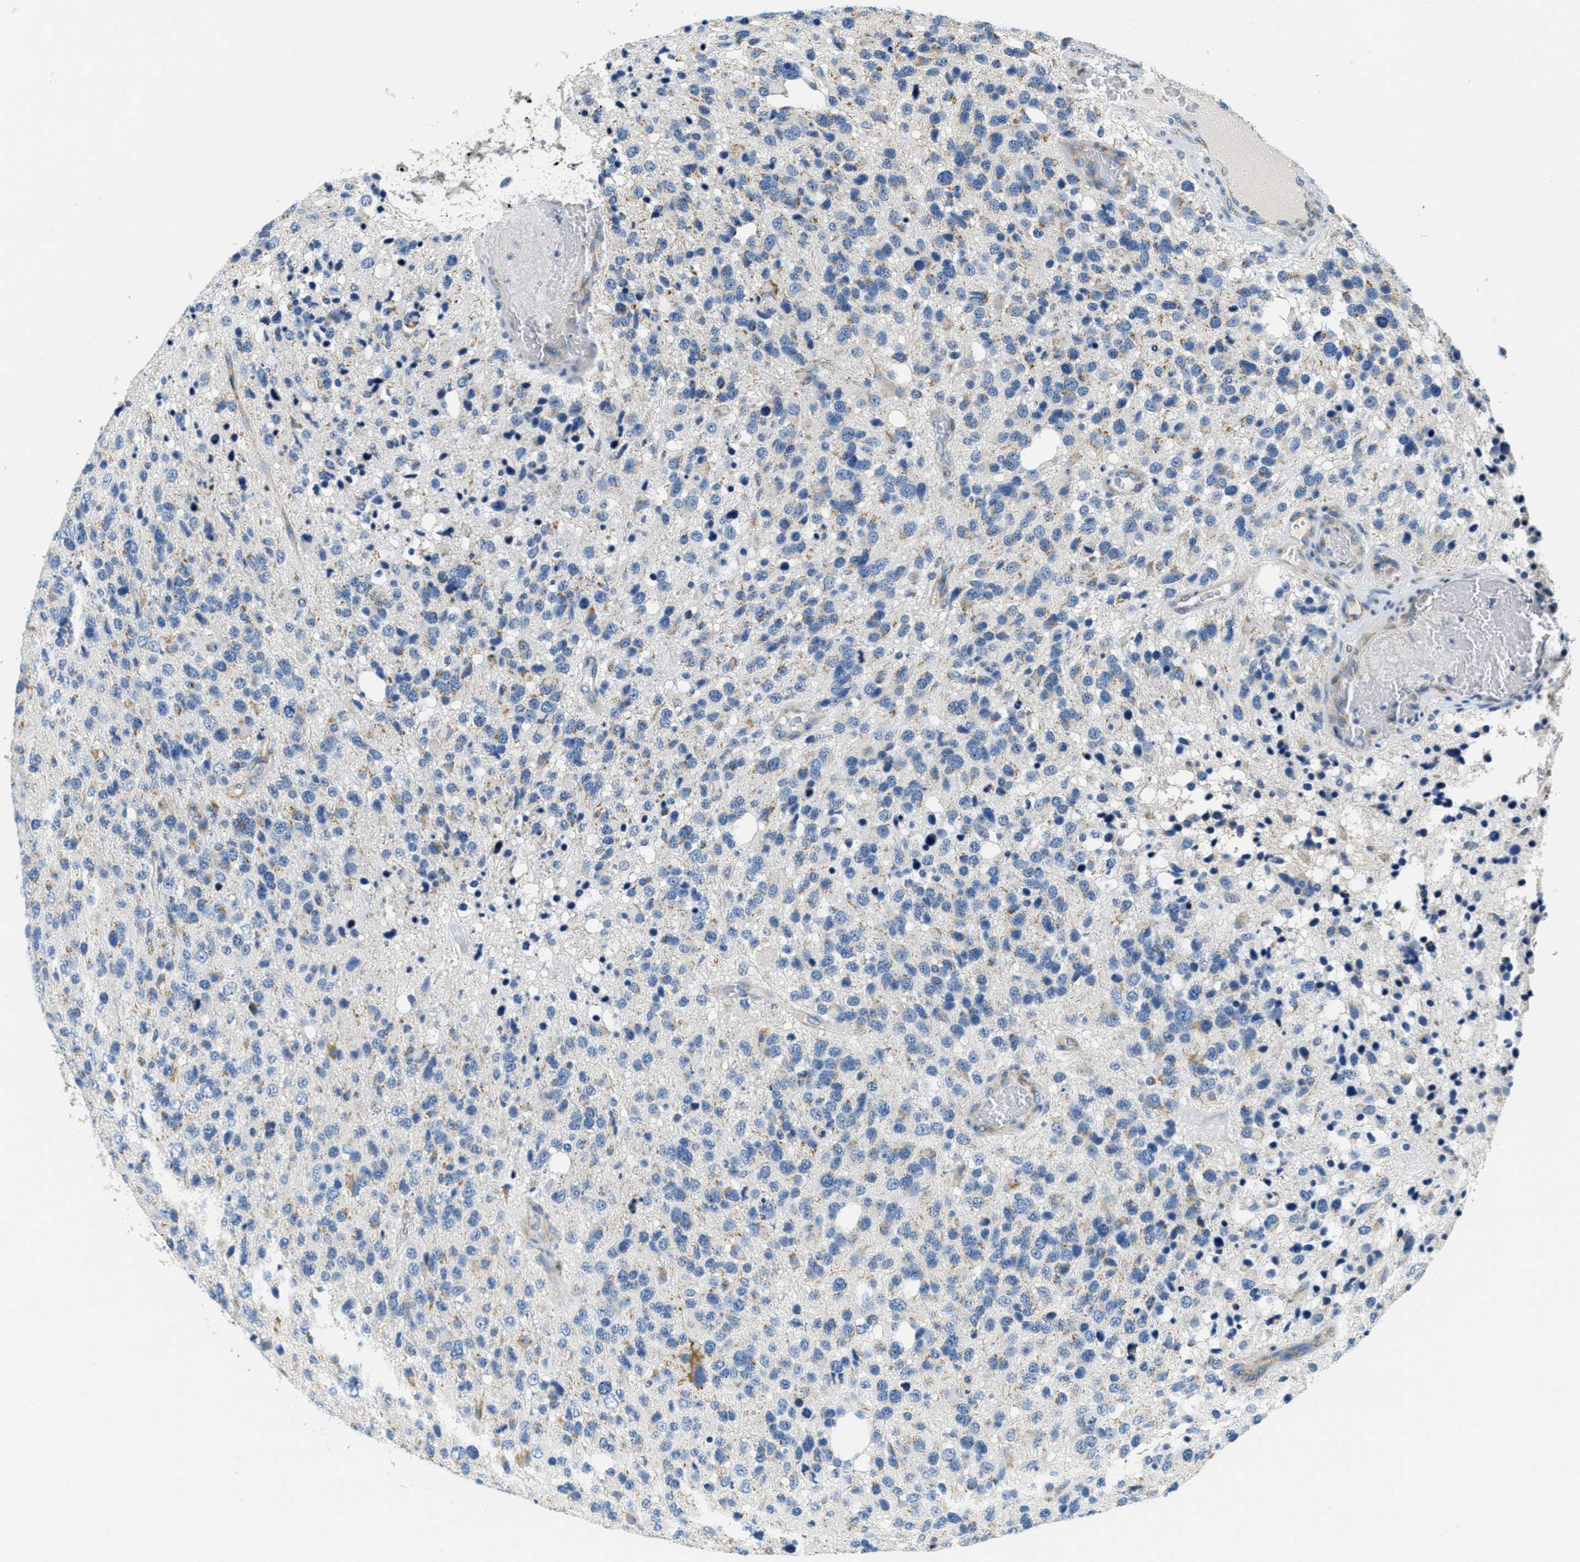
{"staining": {"intensity": "weak", "quantity": "25%-75%", "location": "cytoplasmic/membranous"}, "tissue": "glioma", "cell_type": "Tumor cells", "image_type": "cancer", "snomed": [{"axis": "morphology", "description": "Glioma, malignant, High grade"}, {"axis": "topography", "description": "Brain"}], "caption": "About 25%-75% of tumor cells in malignant high-grade glioma reveal weak cytoplasmic/membranous protein staining as visualized by brown immunohistochemical staining.", "gene": "CA4", "patient": {"sex": "female", "age": 58}}